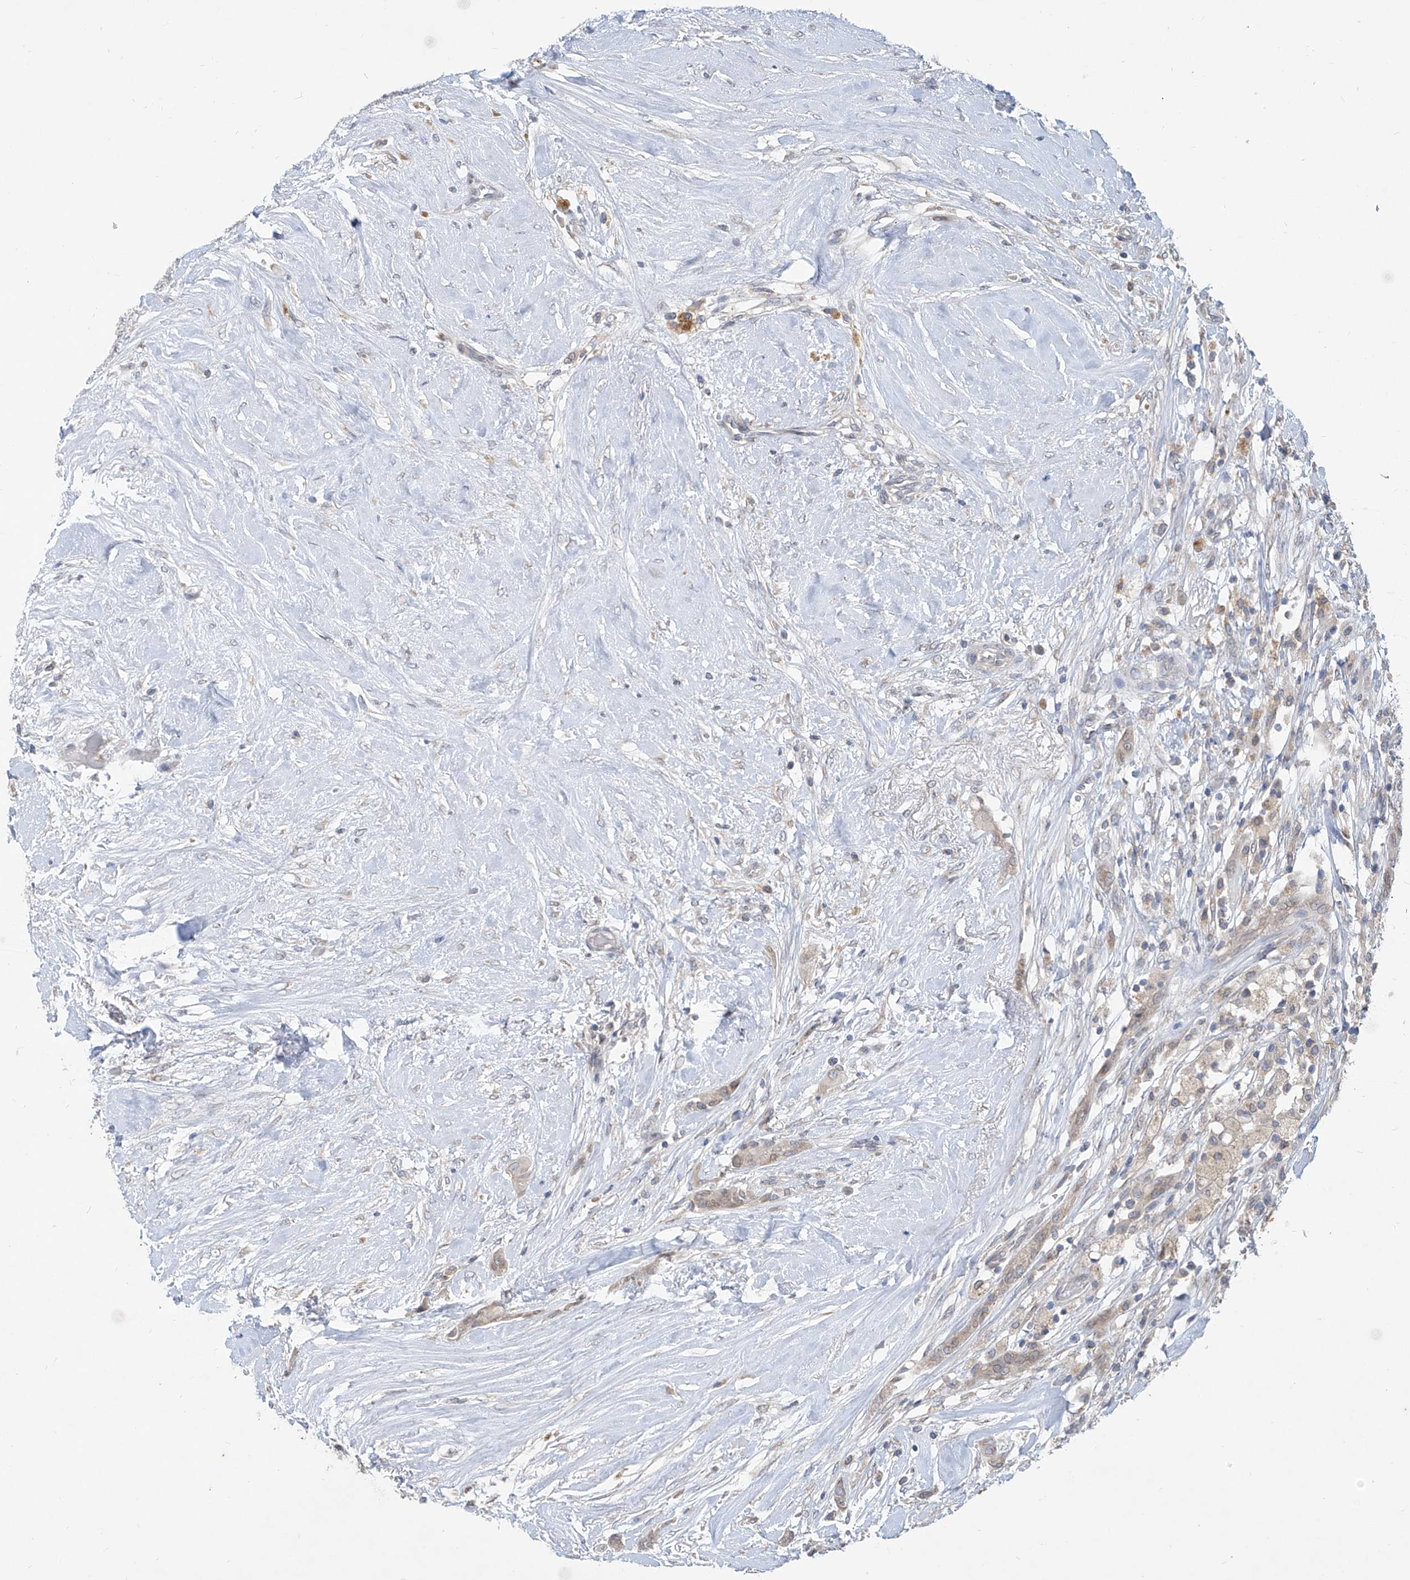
{"staining": {"intensity": "negative", "quantity": "none", "location": "none"}, "tissue": "thyroid cancer", "cell_type": "Tumor cells", "image_type": "cancer", "snomed": [{"axis": "morphology", "description": "Papillary adenocarcinoma, NOS"}, {"axis": "topography", "description": "Thyroid gland"}], "caption": "Tumor cells are negative for brown protein staining in thyroid cancer (papillary adenocarcinoma).", "gene": "KRTAP25-1", "patient": {"sex": "female", "age": 59}}